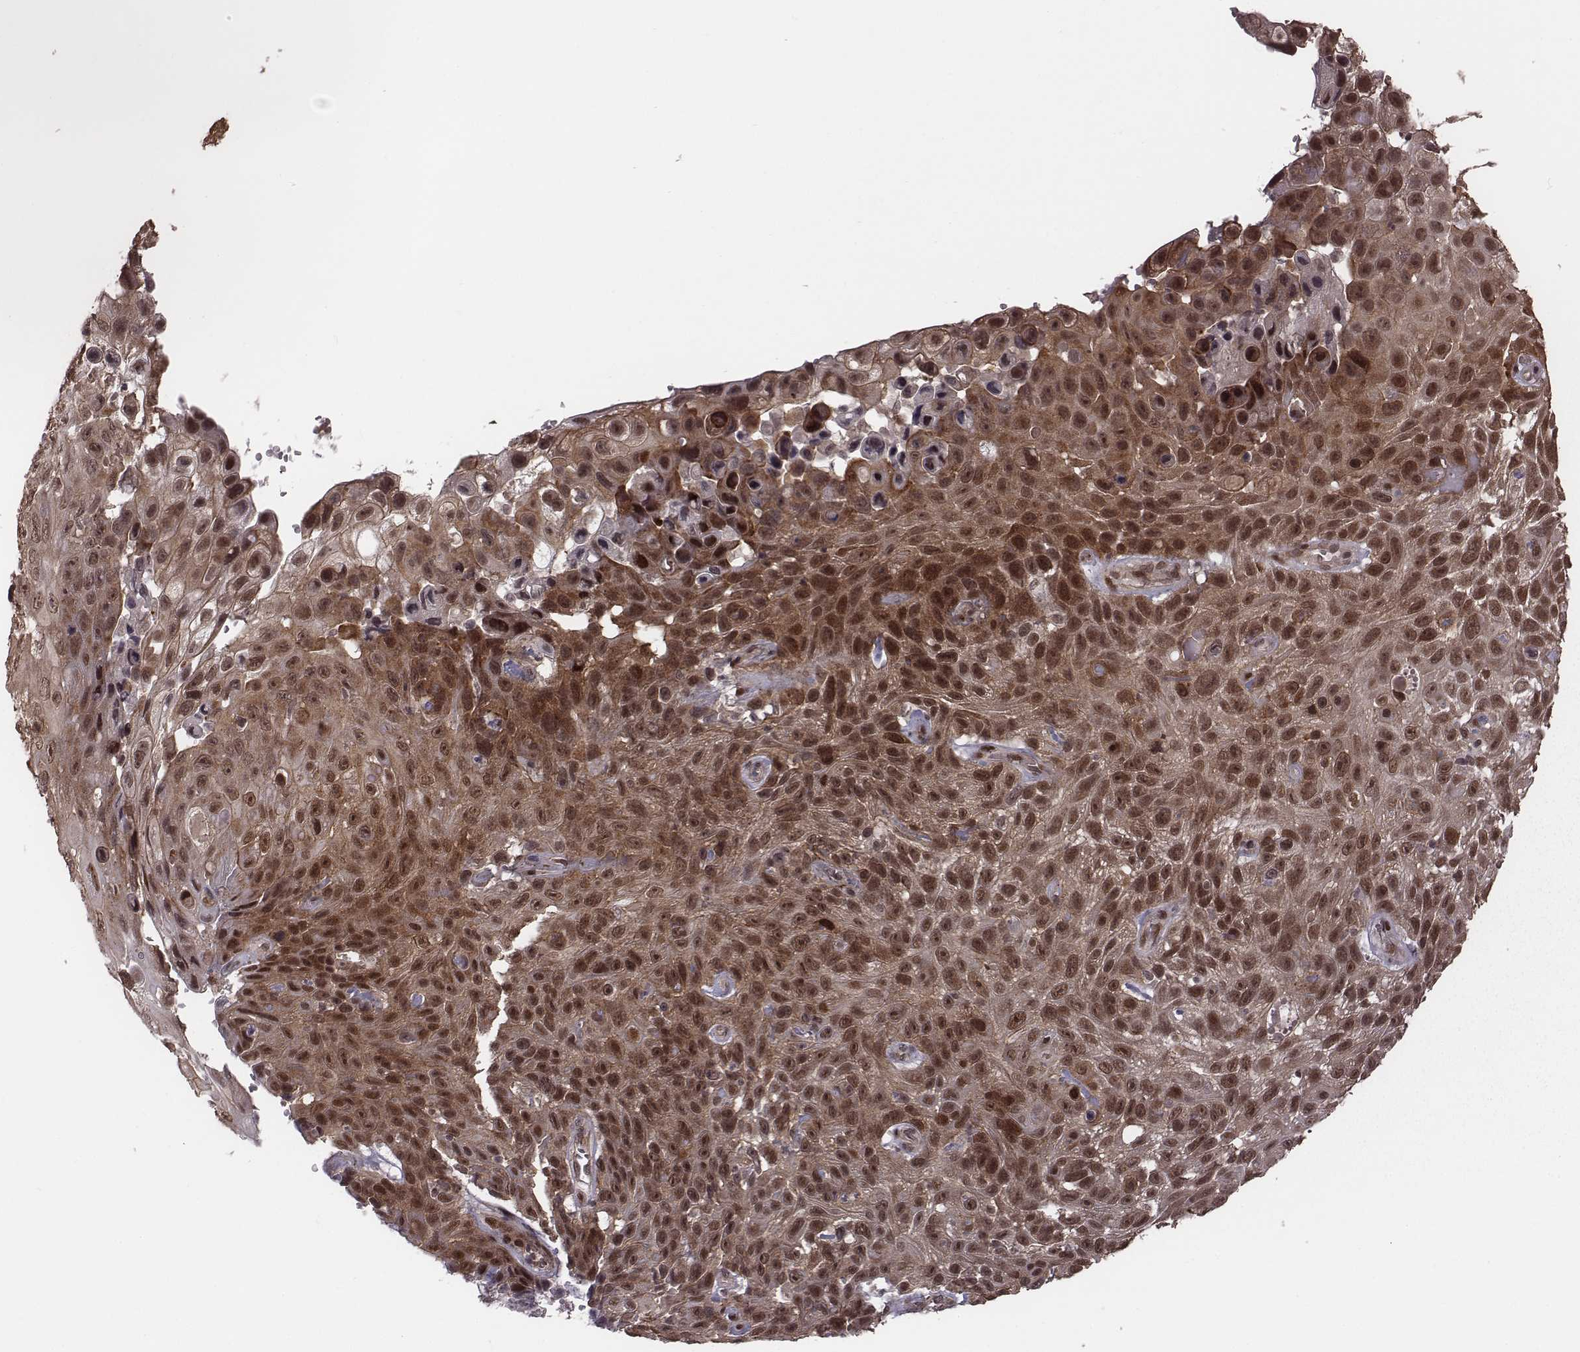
{"staining": {"intensity": "moderate", "quantity": "25%-75%", "location": "cytoplasmic/membranous,nuclear"}, "tissue": "skin cancer", "cell_type": "Tumor cells", "image_type": "cancer", "snomed": [{"axis": "morphology", "description": "Squamous cell carcinoma, NOS"}, {"axis": "topography", "description": "Skin"}], "caption": "Immunohistochemical staining of human skin squamous cell carcinoma shows medium levels of moderate cytoplasmic/membranous and nuclear protein expression in approximately 25%-75% of tumor cells.", "gene": "RPL3", "patient": {"sex": "male", "age": 82}}